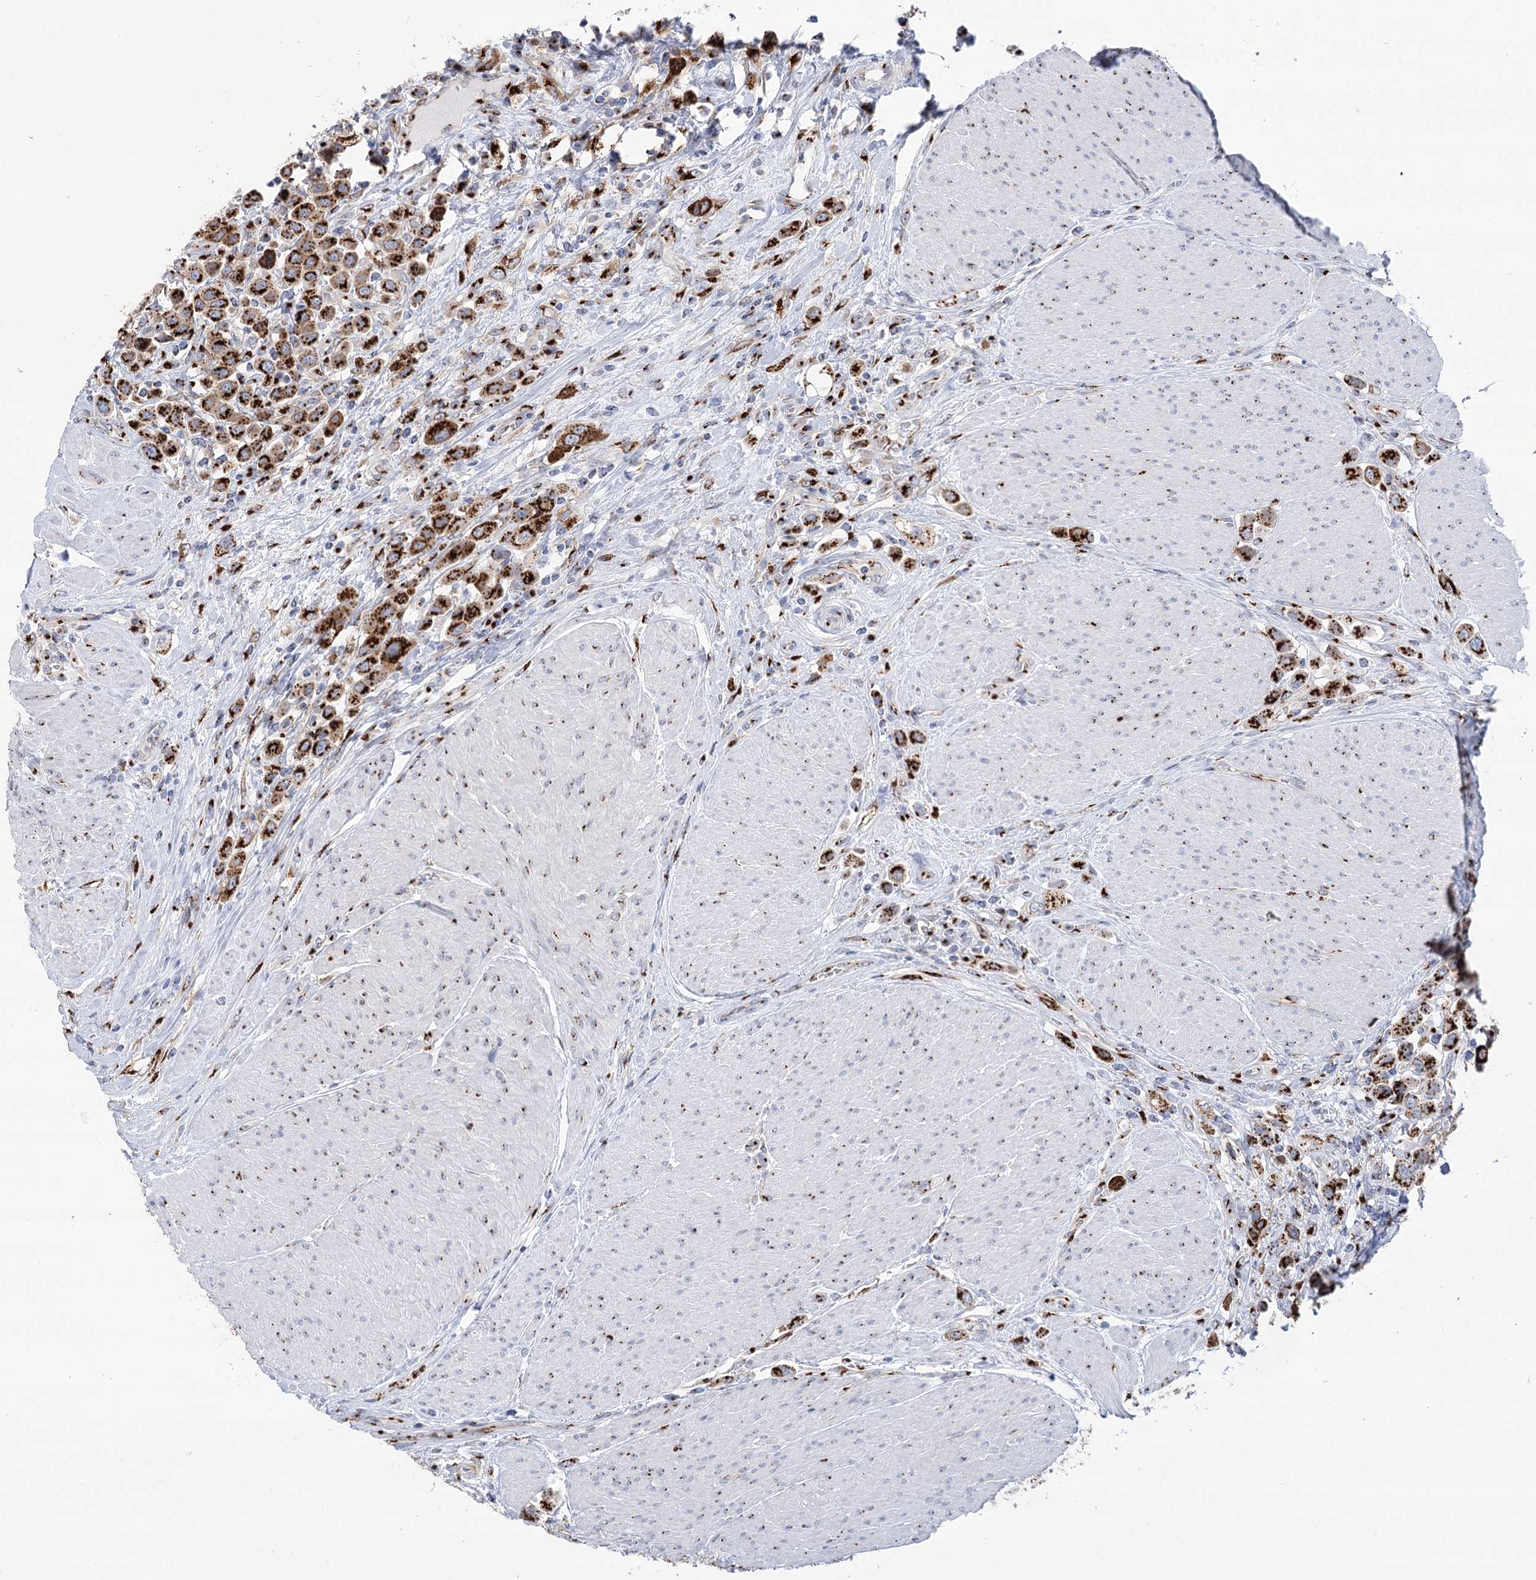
{"staining": {"intensity": "strong", "quantity": ">75%", "location": "cytoplasmic/membranous"}, "tissue": "urothelial cancer", "cell_type": "Tumor cells", "image_type": "cancer", "snomed": [{"axis": "morphology", "description": "Urothelial carcinoma, High grade"}, {"axis": "topography", "description": "Urinary bladder"}], "caption": "The immunohistochemical stain labels strong cytoplasmic/membranous positivity in tumor cells of urothelial carcinoma (high-grade) tissue.", "gene": "TMEM165", "patient": {"sex": "male", "age": 50}}